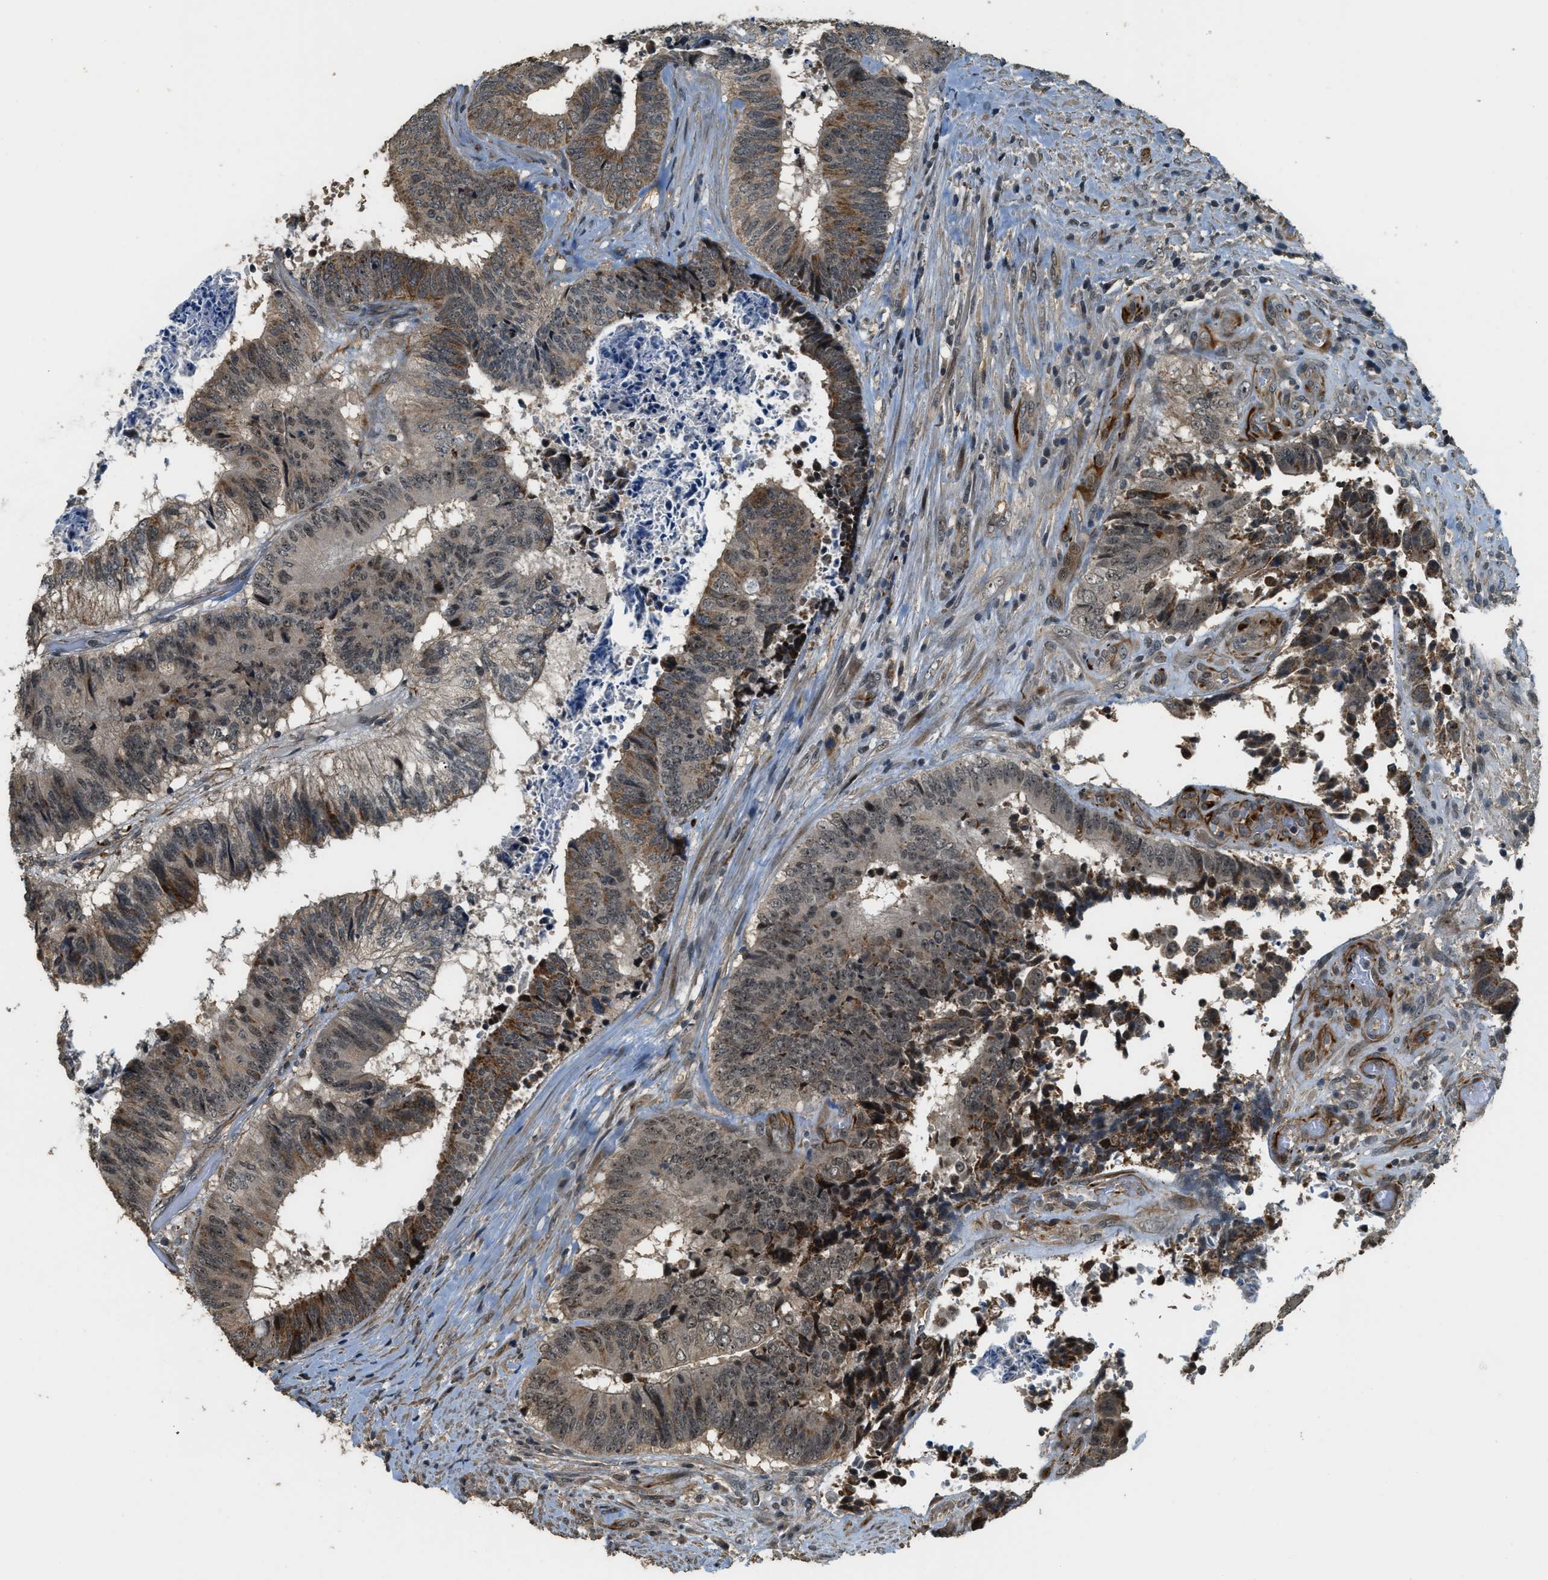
{"staining": {"intensity": "moderate", "quantity": ">75%", "location": "cytoplasmic/membranous,nuclear"}, "tissue": "colorectal cancer", "cell_type": "Tumor cells", "image_type": "cancer", "snomed": [{"axis": "morphology", "description": "Adenocarcinoma, NOS"}, {"axis": "topography", "description": "Rectum"}], "caption": "Protein staining exhibits moderate cytoplasmic/membranous and nuclear positivity in about >75% of tumor cells in colorectal cancer (adenocarcinoma).", "gene": "MED21", "patient": {"sex": "male", "age": 72}}